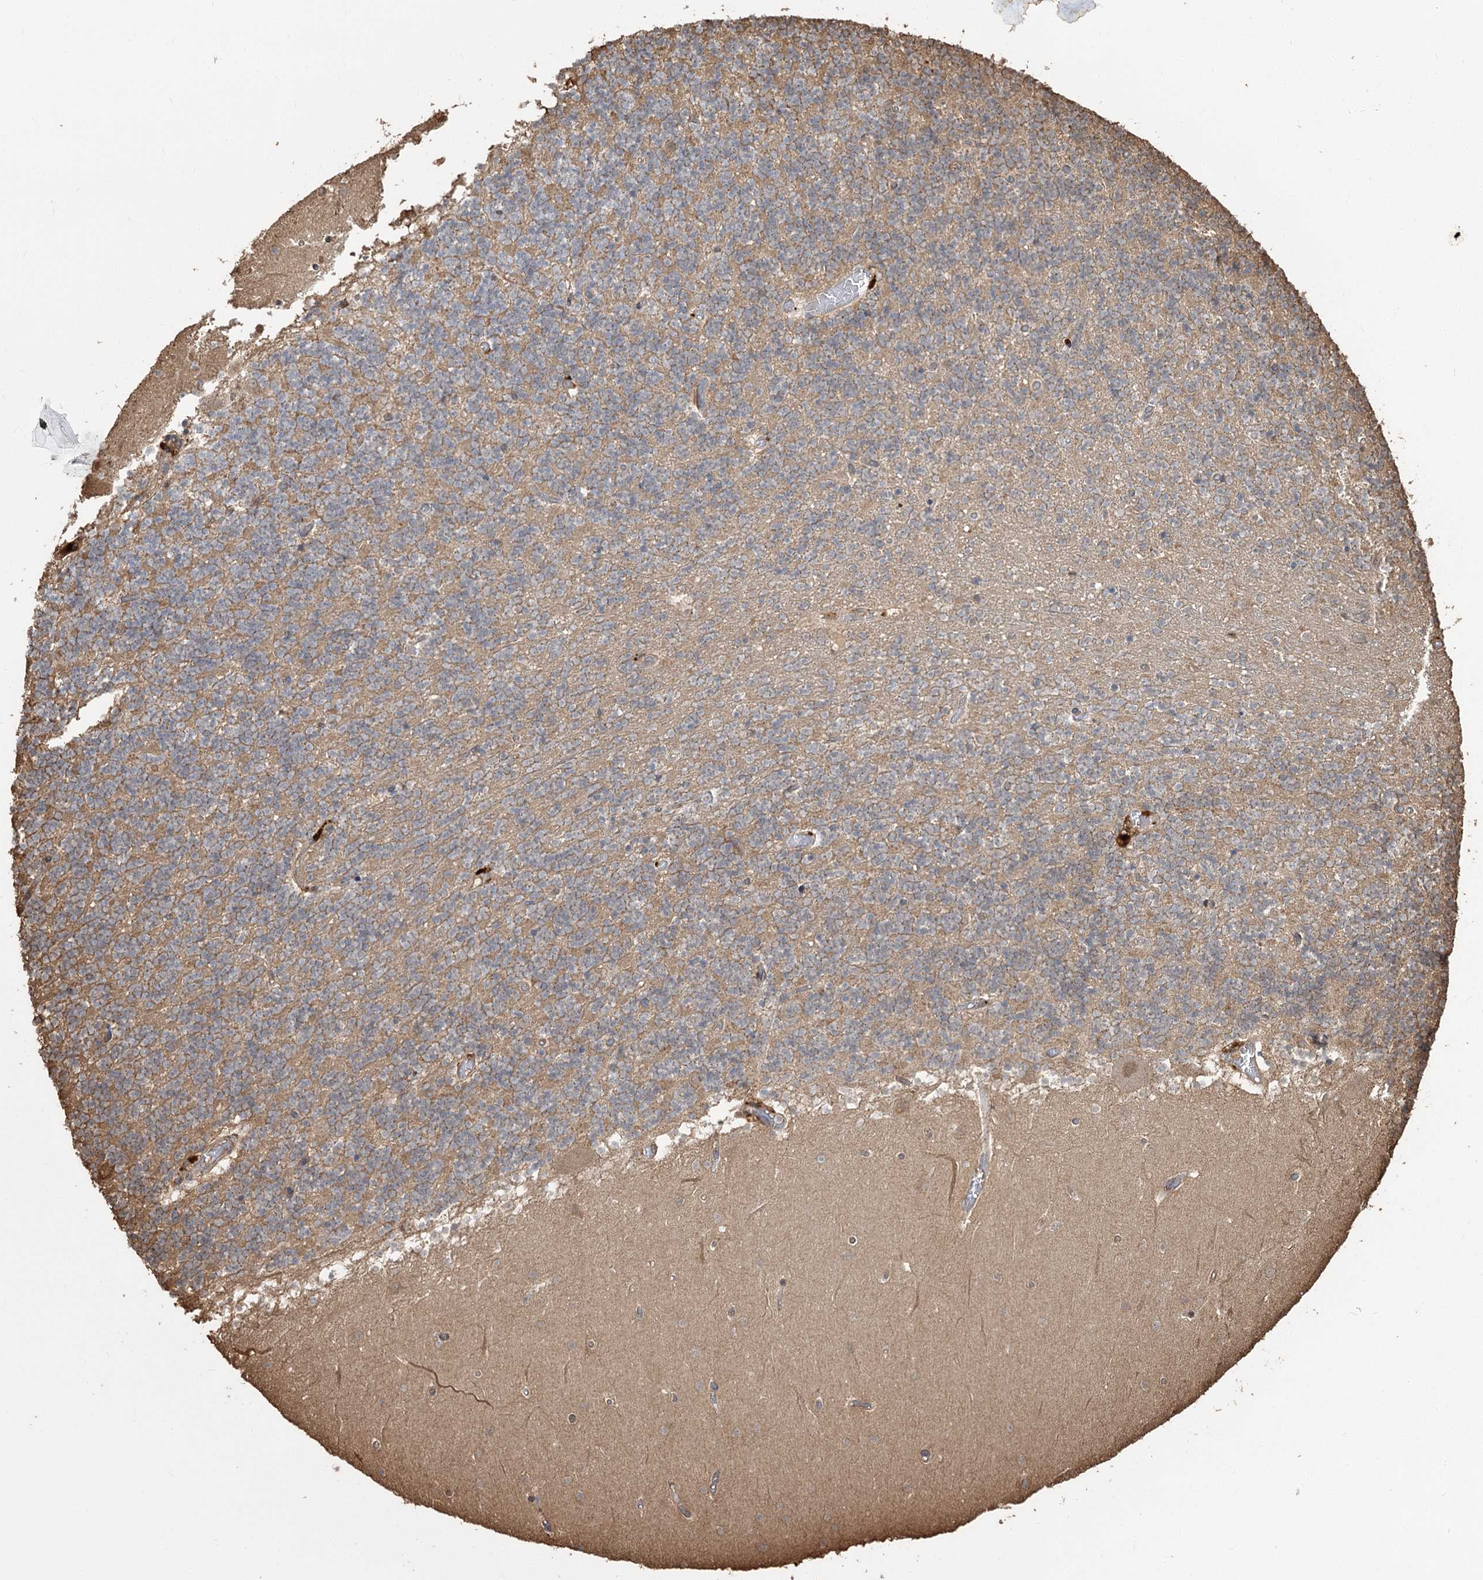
{"staining": {"intensity": "weak", "quantity": "25%-75%", "location": "cytoplasmic/membranous"}, "tissue": "cerebellum", "cell_type": "Cells in granular layer", "image_type": "normal", "snomed": [{"axis": "morphology", "description": "Normal tissue, NOS"}, {"axis": "topography", "description": "Cerebellum"}], "caption": "Immunohistochemical staining of unremarkable human cerebellum demonstrates weak cytoplasmic/membranous protein positivity in approximately 25%-75% of cells in granular layer. (brown staining indicates protein expression, while blue staining denotes nuclei).", "gene": "PLCH1", "patient": {"sex": "female", "age": 28}}